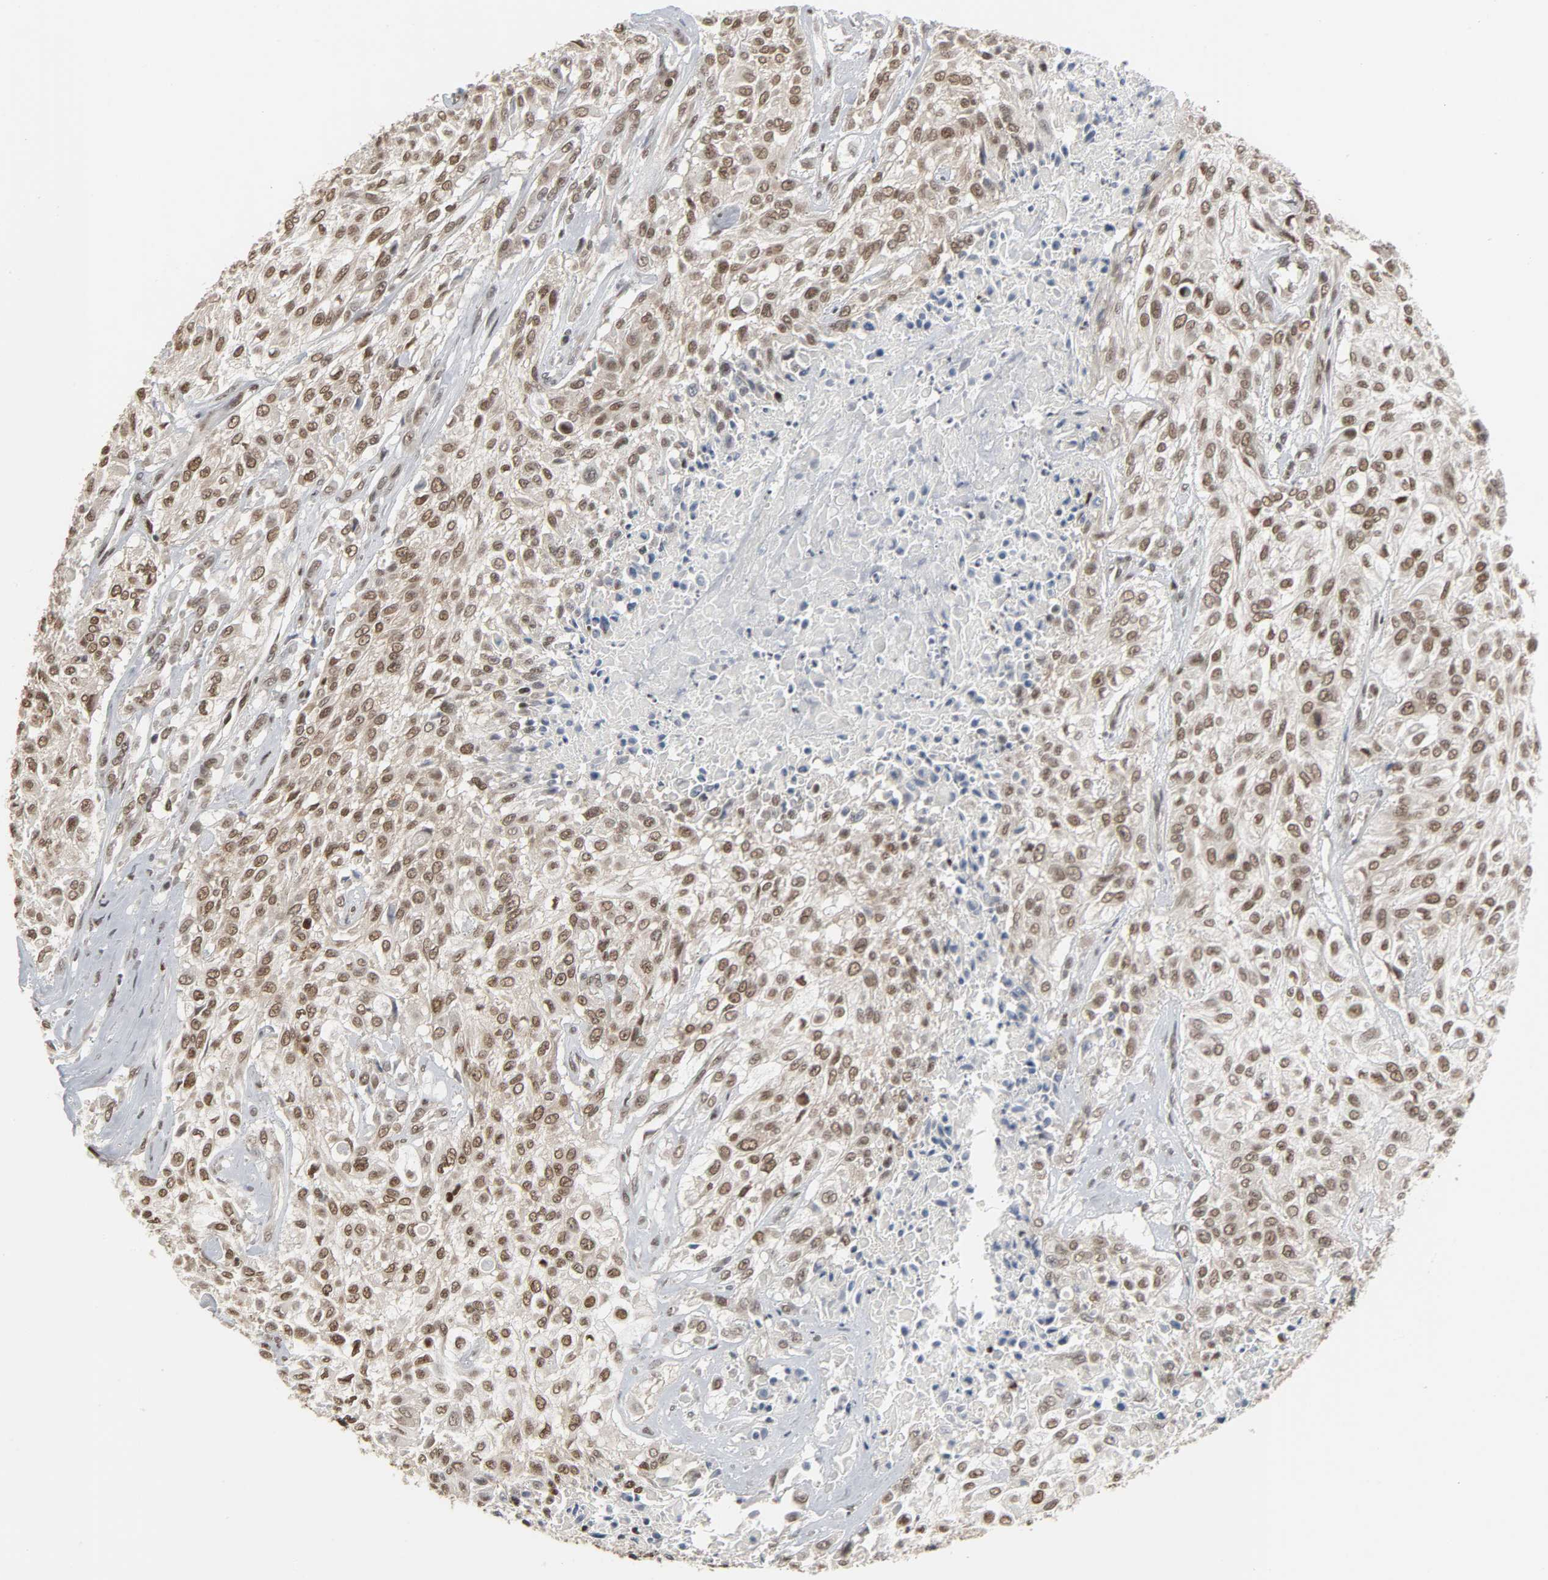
{"staining": {"intensity": "moderate", "quantity": ">75%", "location": "nuclear"}, "tissue": "urothelial cancer", "cell_type": "Tumor cells", "image_type": "cancer", "snomed": [{"axis": "morphology", "description": "Urothelial carcinoma, High grade"}, {"axis": "topography", "description": "Urinary bladder"}], "caption": "A high-resolution micrograph shows immunohistochemistry staining of urothelial cancer, which reveals moderate nuclear positivity in approximately >75% of tumor cells.", "gene": "DAZAP1", "patient": {"sex": "male", "age": 57}}